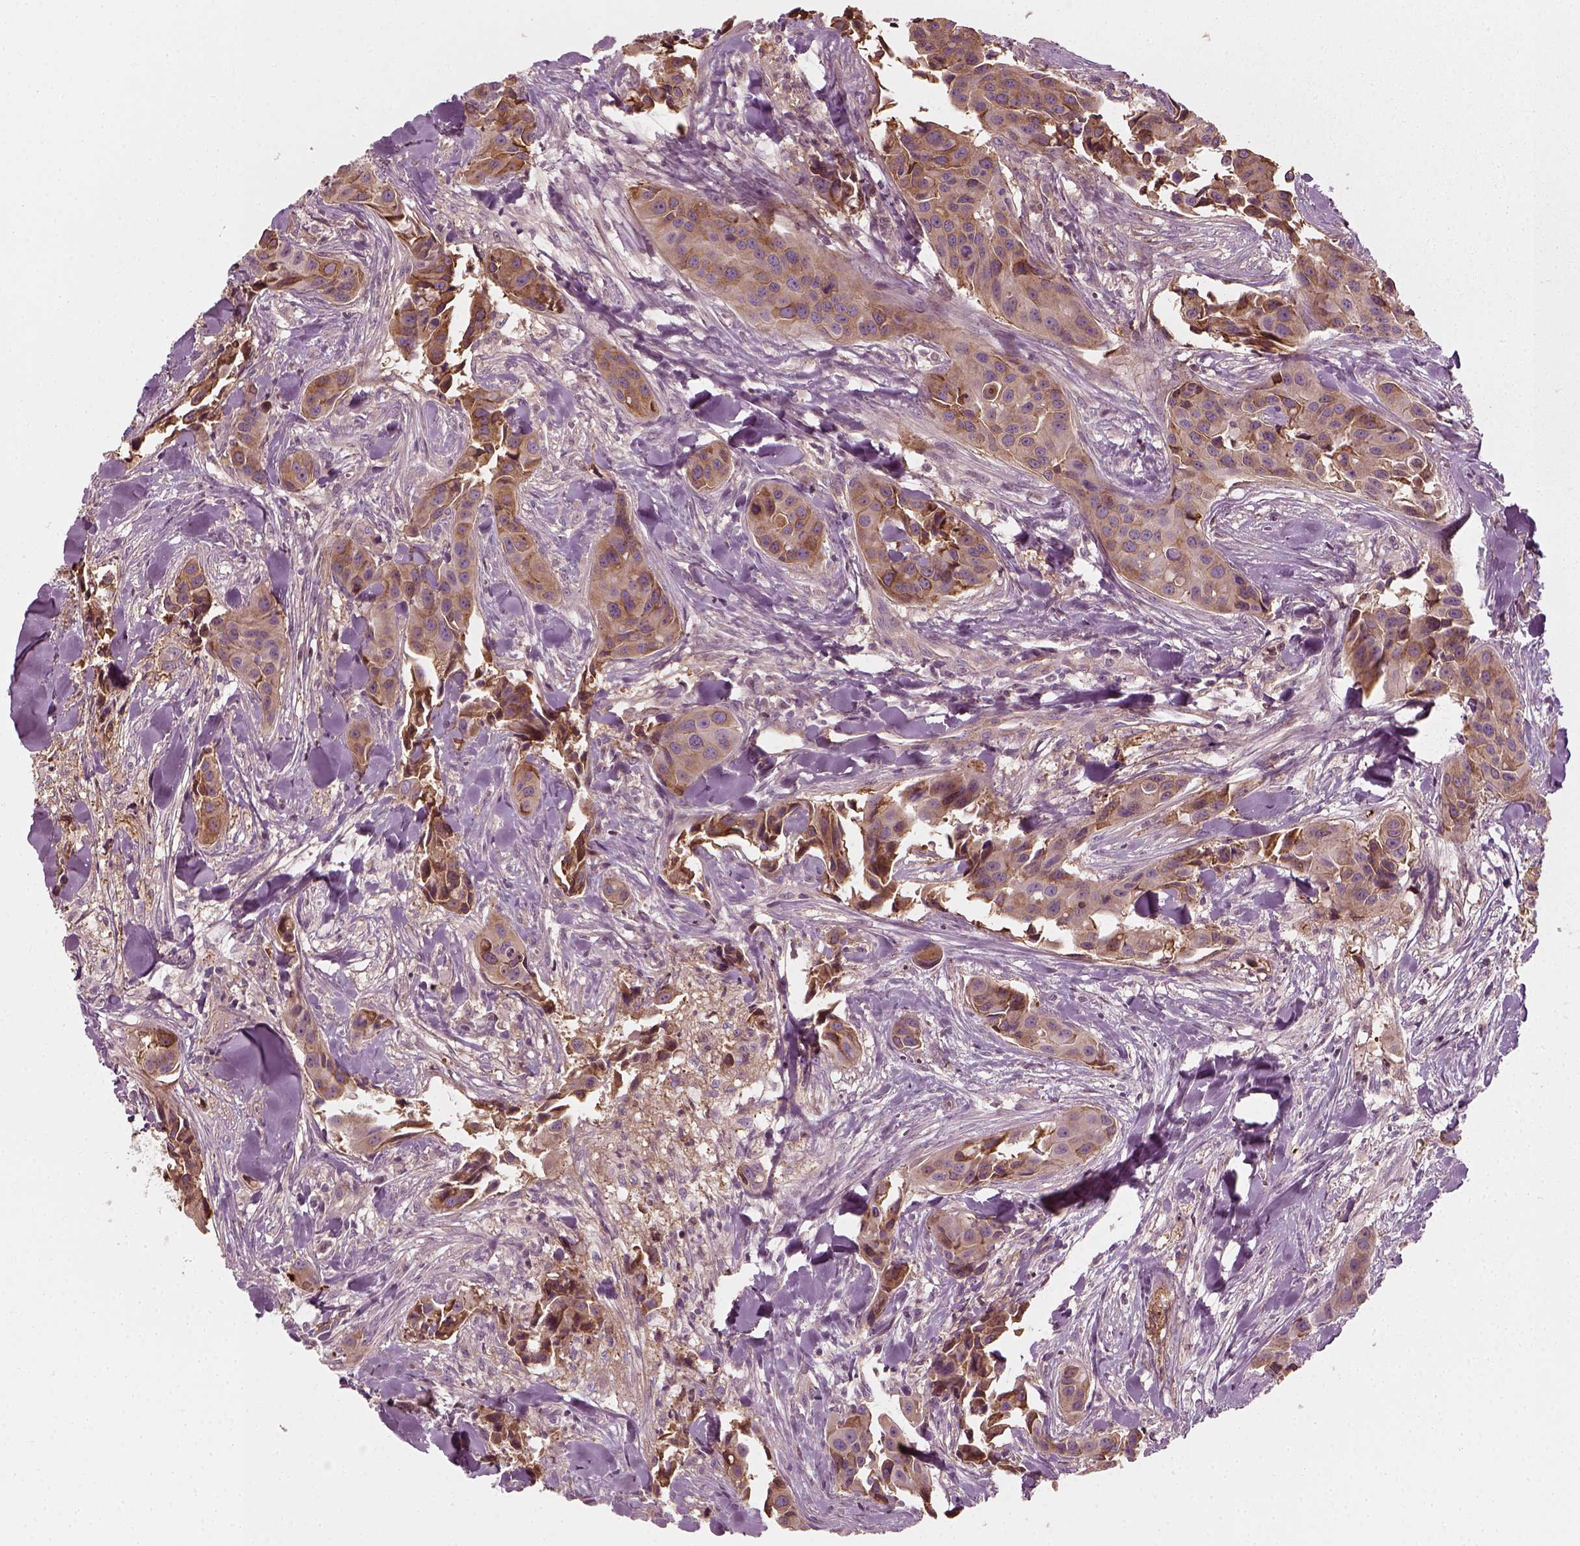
{"staining": {"intensity": "moderate", "quantity": ">75%", "location": "cytoplasmic/membranous"}, "tissue": "head and neck cancer", "cell_type": "Tumor cells", "image_type": "cancer", "snomed": [{"axis": "morphology", "description": "Adenocarcinoma, NOS"}, {"axis": "topography", "description": "Head-Neck"}], "caption": "IHC micrograph of head and neck cancer (adenocarcinoma) stained for a protein (brown), which demonstrates medium levels of moderate cytoplasmic/membranous positivity in approximately >75% of tumor cells.", "gene": "NPTN", "patient": {"sex": "male", "age": 76}}